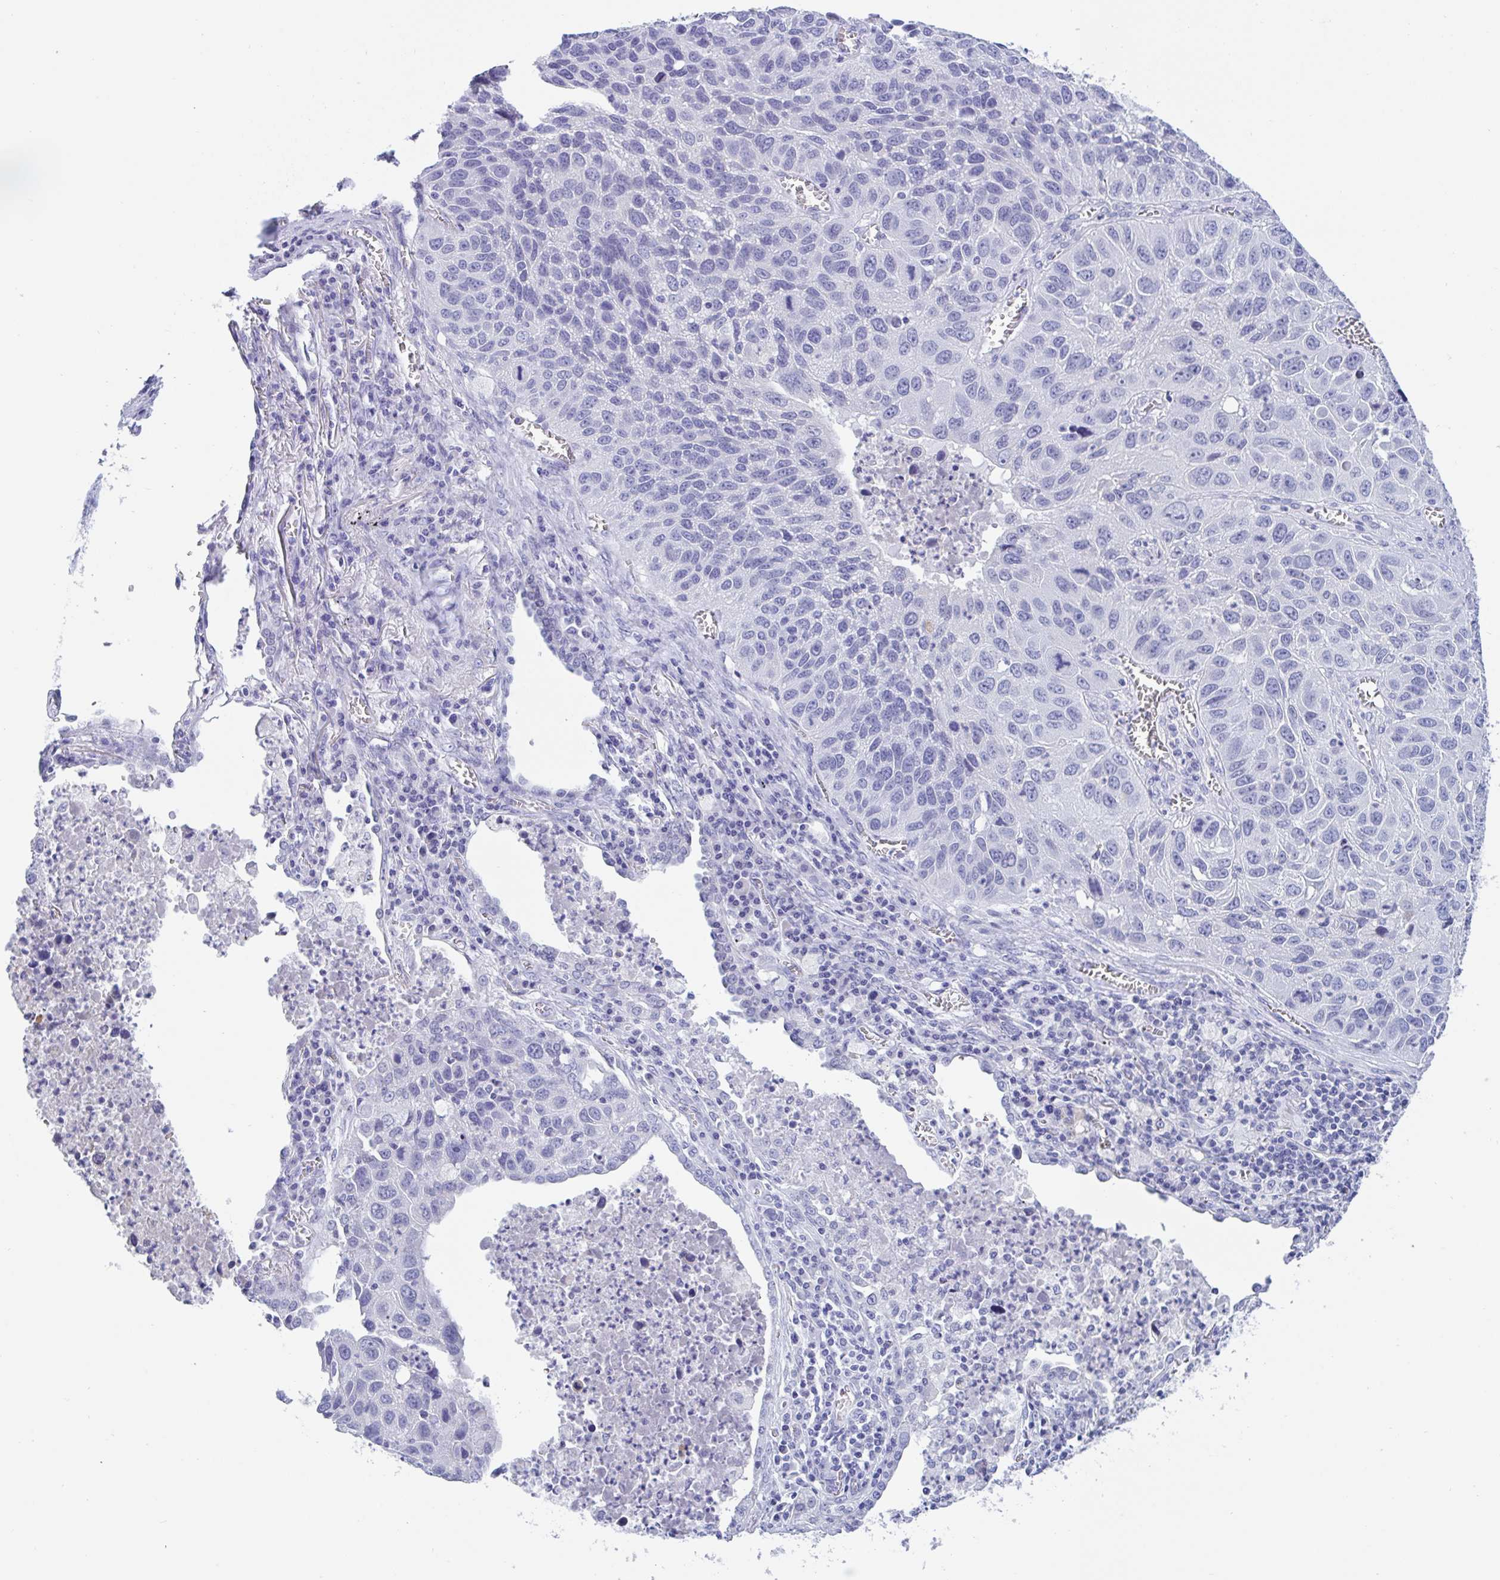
{"staining": {"intensity": "negative", "quantity": "none", "location": "none"}, "tissue": "lung cancer", "cell_type": "Tumor cells", "image_type": "cancer", "snomed": [{"axis": "morphology", "description": "Squamous cell carcinoma, NOS"}, {"axis": "topography", "description": "Lung"}], "caption": "High magnification brightfield microscopy of lung squamous cell carcinoma stained with DAB (3,3'-diaminobenzidine) (brown) and counterstained with hematoxylin (blue): tumor cells show no significant expression.", "gene": "CDX4", "patient": {"sex": "female", "age": 61}}